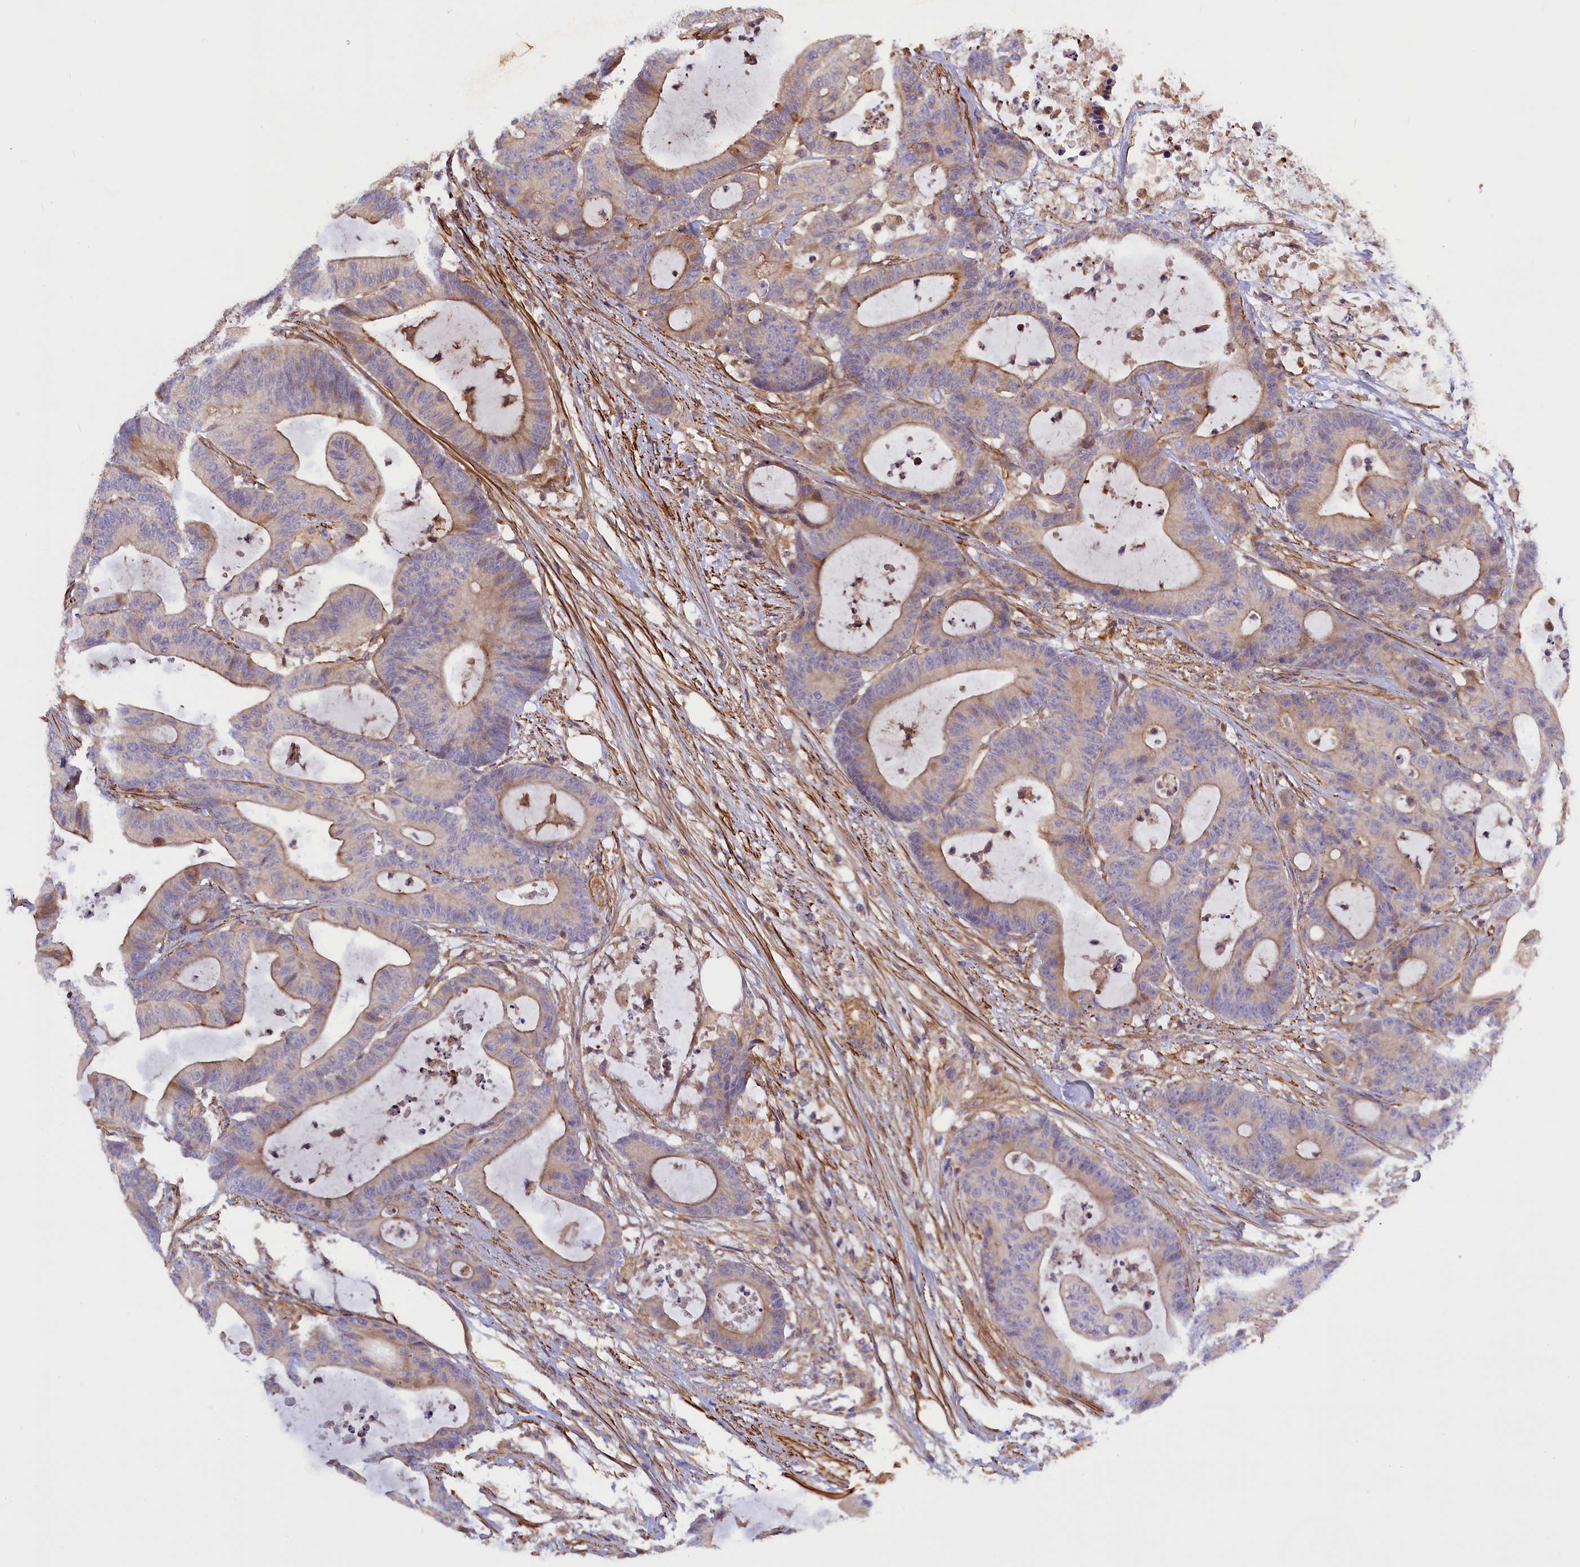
{"staining": {"intensity": "moderate", "quantity": "<25%", "location": "cytoplasmic/membranous"}, "tissue": "colorectal cancer", "cell_type": "Tumor cells", "image_type": "cancer", "snomed": [{"axis": "morphology", "description": "Adenocarcinoma, NOS"}, {"axis": "topography", "description": "Colon"}], "caption": "The histopathology image displays staining of colorectal adenocarcinoma, revealing moderate cytoplasmic/membranous protein staining (brown color) within tumor cells.", "gene": "FUZ", "patient": {"sex": "female", "age": 84}}